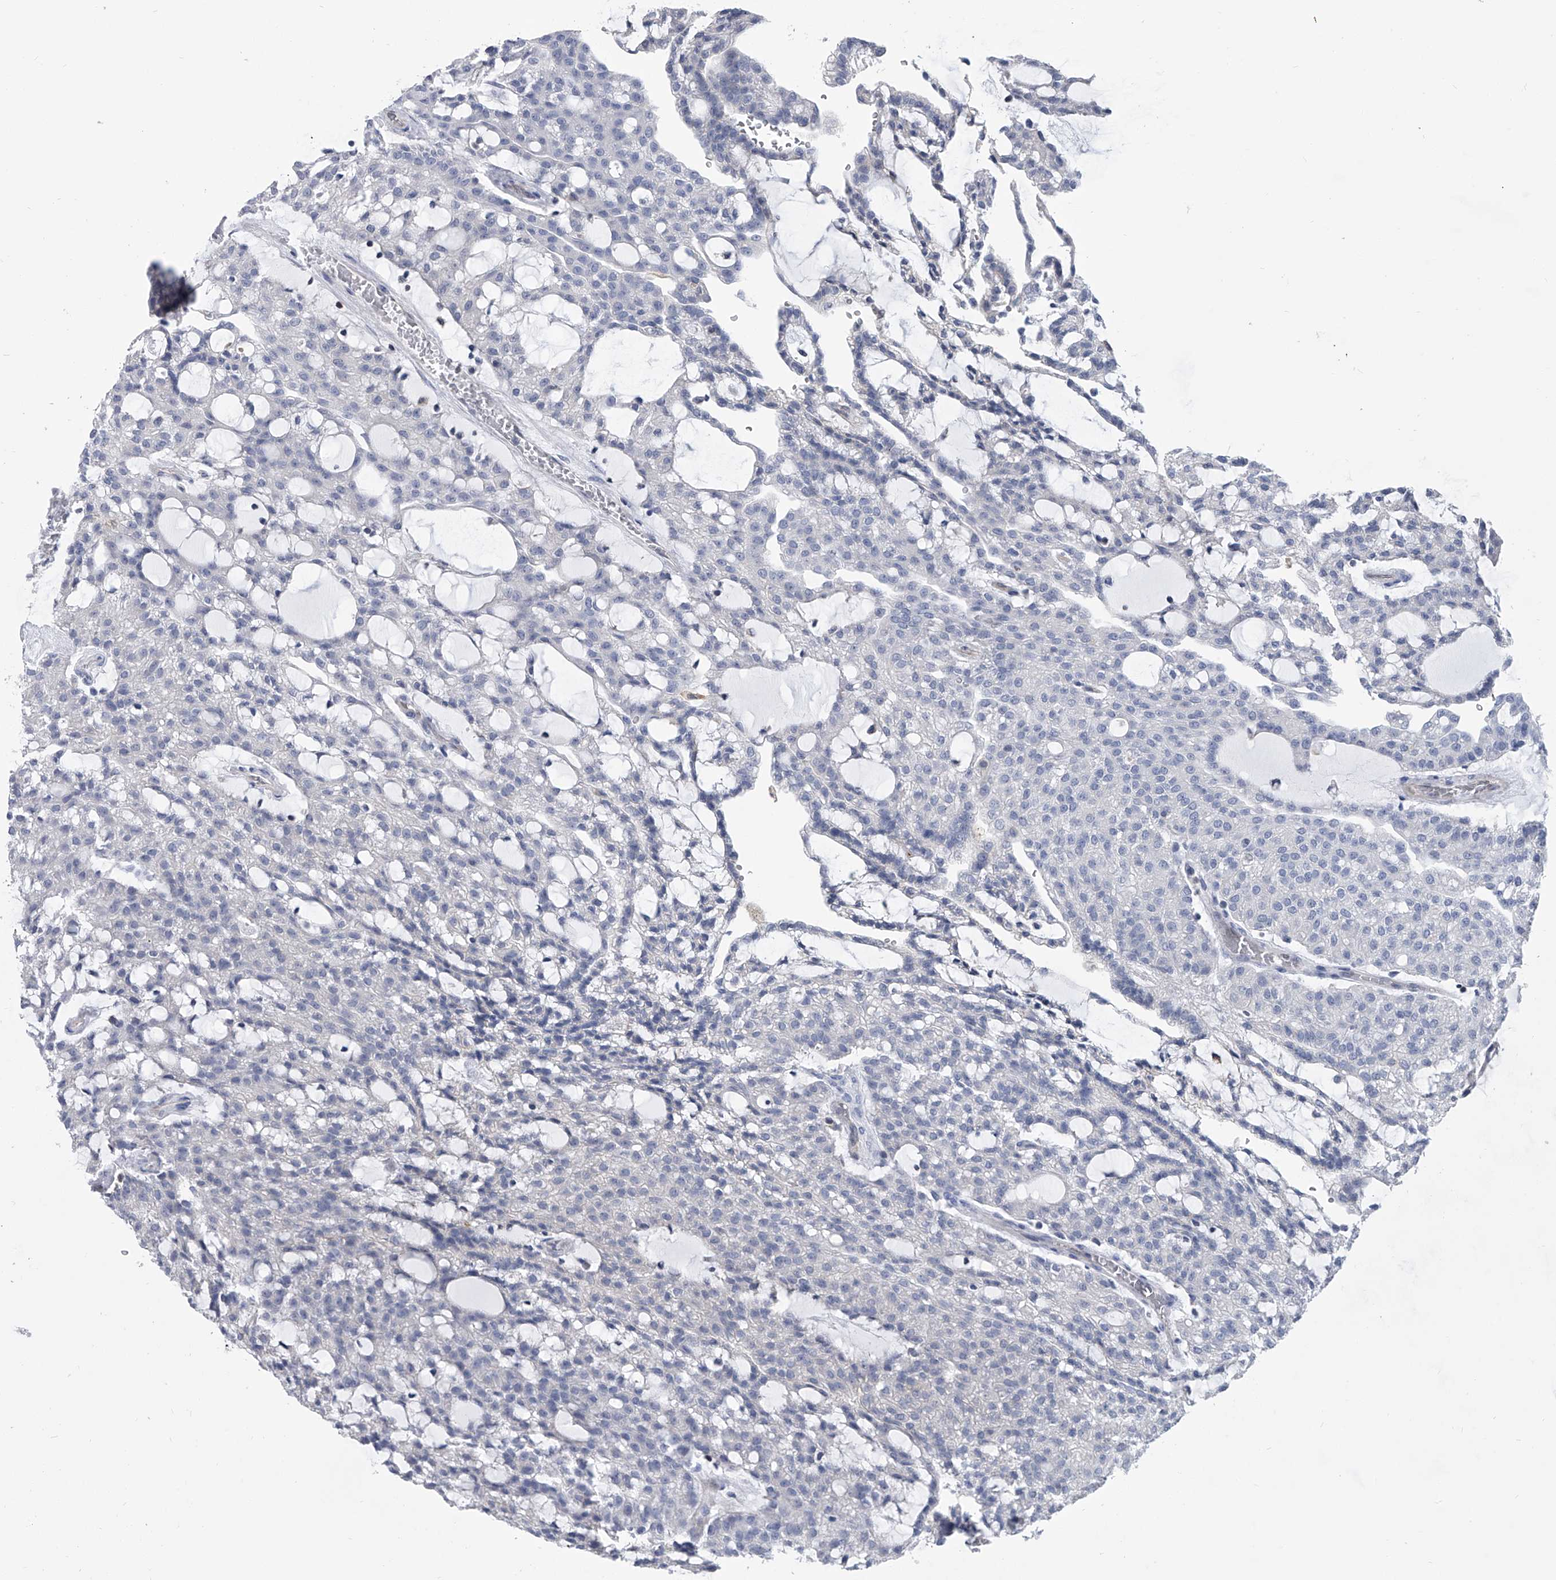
{"staining": {"intensity": "negative", "quantity": "none", "location": "none"}, "tissue": "renal cancer", "cell_type": "Tumor cells", "image_type": "cancer", "snomed": [{"axis": "morphology", "description": "Adenocarcinoma, NOS"}, {"axis": "topography", "description": "Kidney"}], "caption": "The immunohistochemistry micrograph has no significant positivity in tumor cells of renal adenocarcinoma tissue.", "gene": "SERPINB9", "patient": {"sex": "male", "age": 63}}